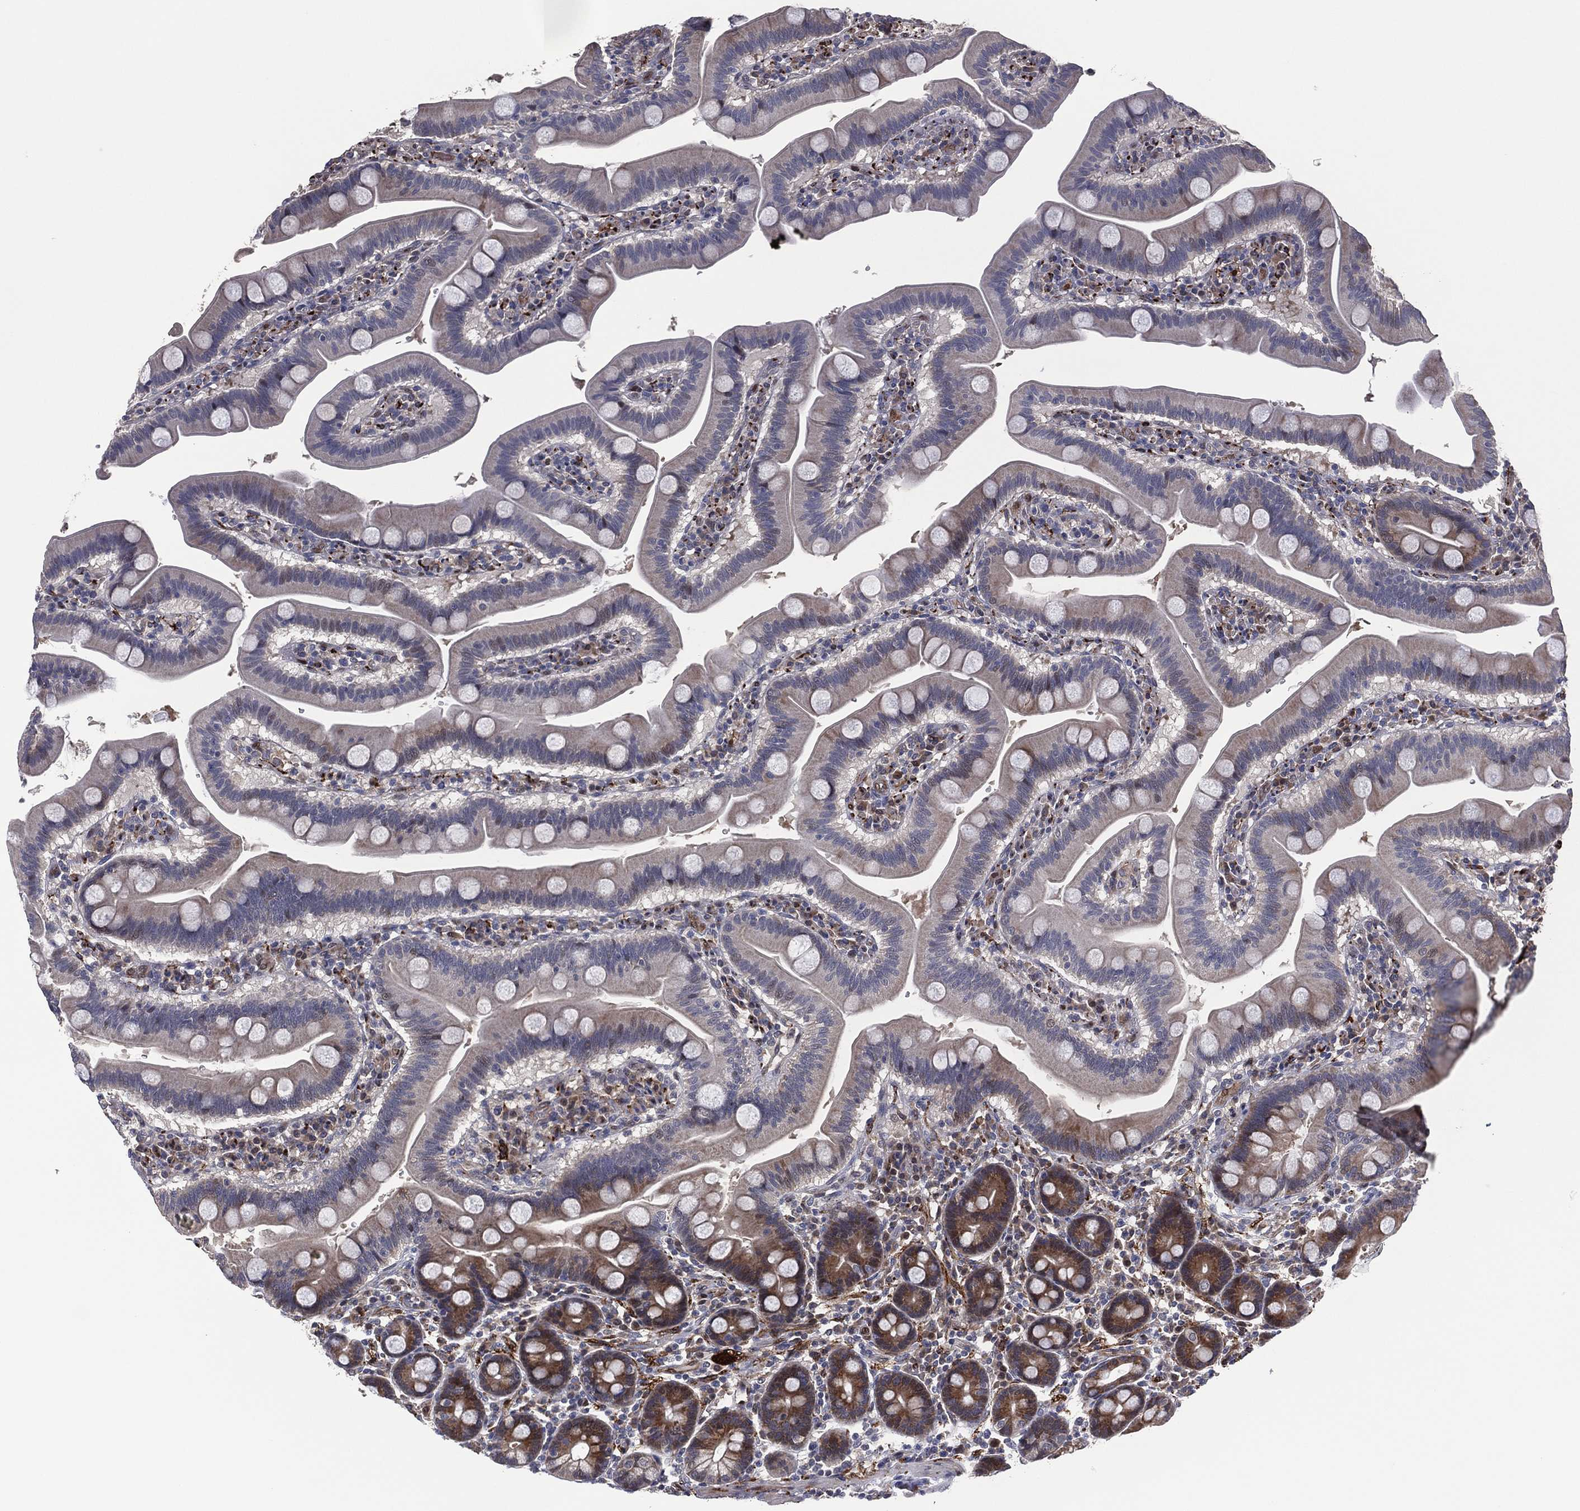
{"staining": {"intensity": "strong", "quantity": "<25%", "location": "cytoplasmic/membranous"}, "tissue": "duodenum", "cell_type": "Glandular cells", "image_type": "normal", "snomed": [{"axis": "morphology", "description": "Normal tissue, NOS"}, {"axis": "topography", "description": "Duodenum"}], "caption": "Immunohistochemistry of unremarkable duodenum shows medium levels of strong cytoplasmic/membranous positivity in about <25% of glandular cells.", "gene": "SNCG", "patient": {"sex": "male", "age": 59}}